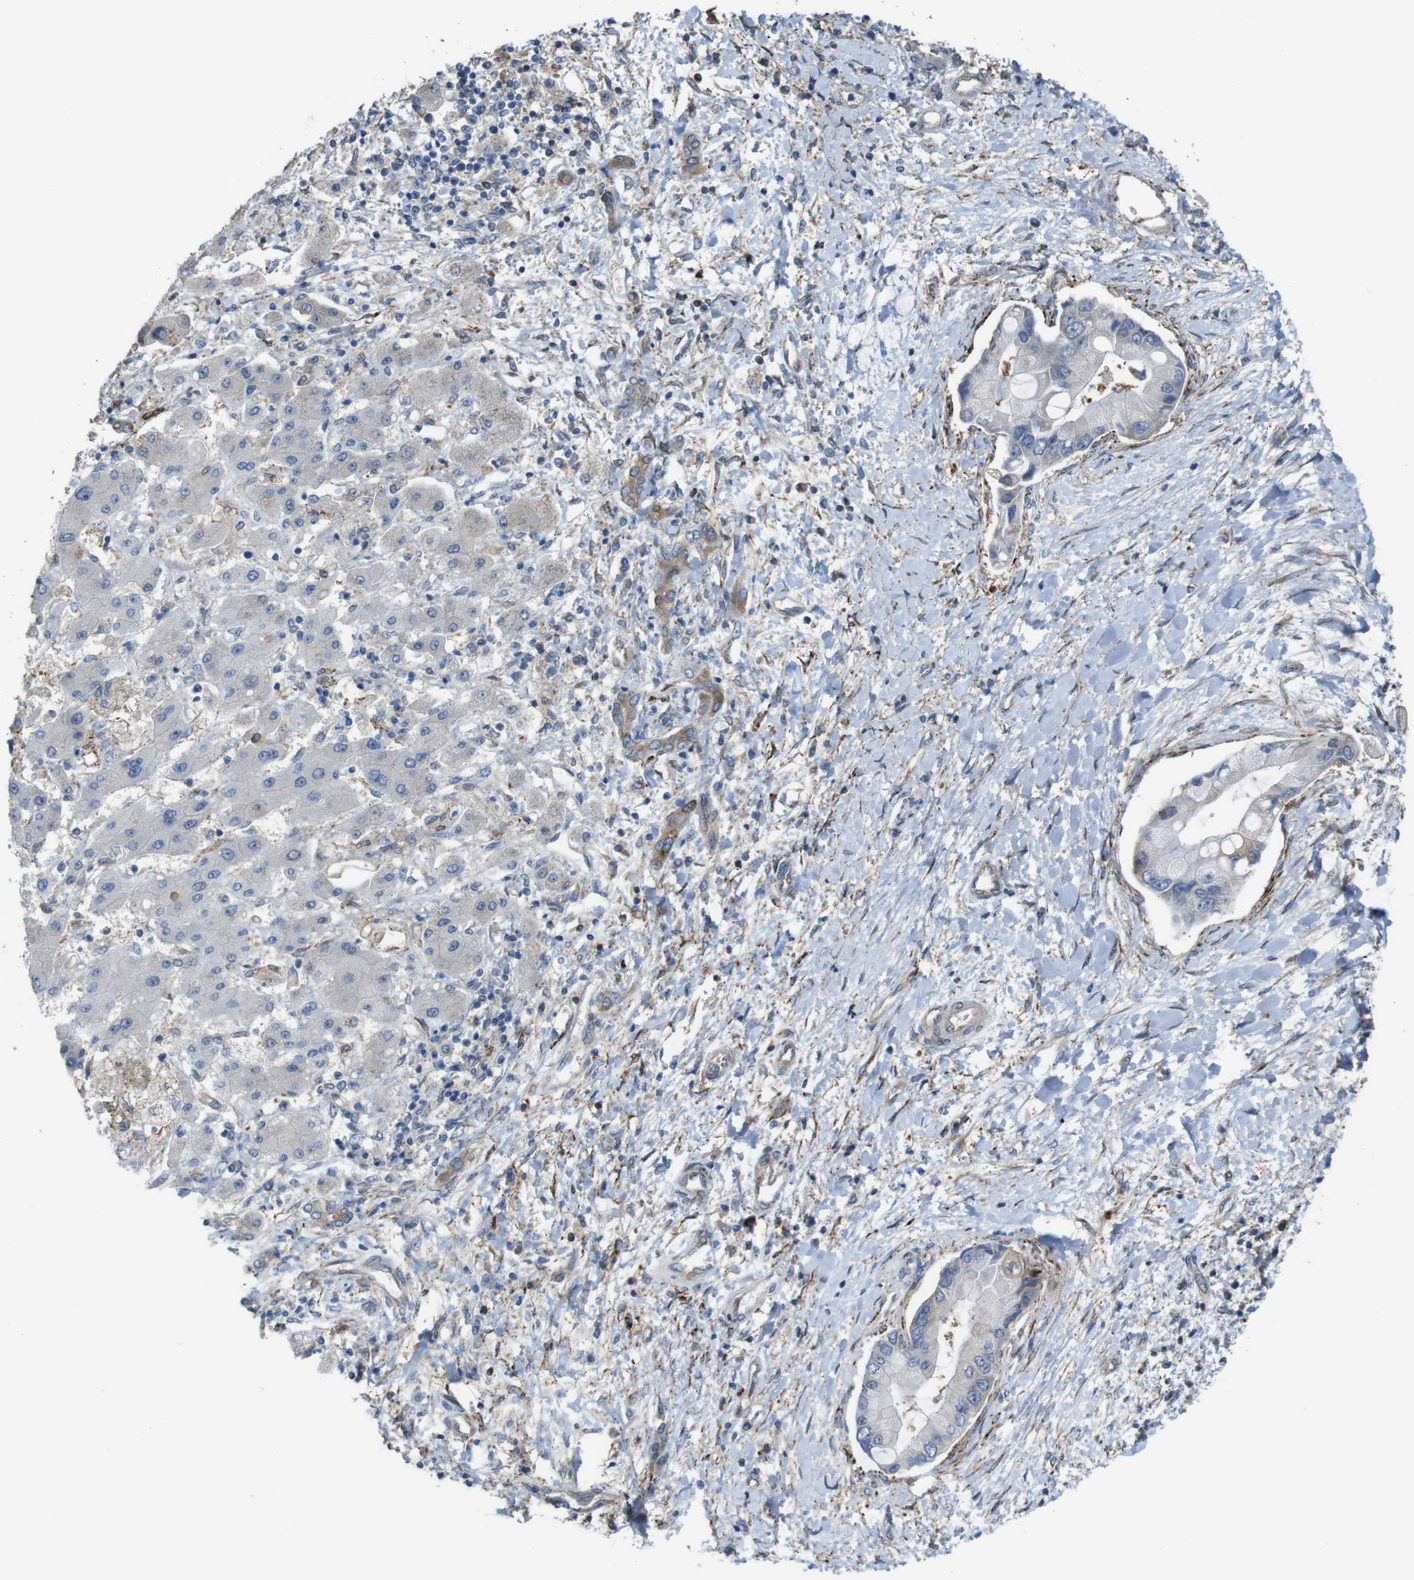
{"staining": {"intensity": "weak", "quantity": "25%-75%", "location": "cytoplasmic/membranous"}, "tissue": "liver cancer", "cell_type": "Tumor cells", "image_type": "cancer", "snomed": [{"axis": "morphology", "description": "Cholangiocarcinoma"}, {"axis": "topography", "description": "Liver"}], "caption": "The micrograph displays staining of liver cholangiocarcinoma, revealing weak cytoplasmic/membranous protein expression (brown color) within tumor cells.", "gene": "PCOLCE2", "patient": {"sex": "male", "age": 50}}